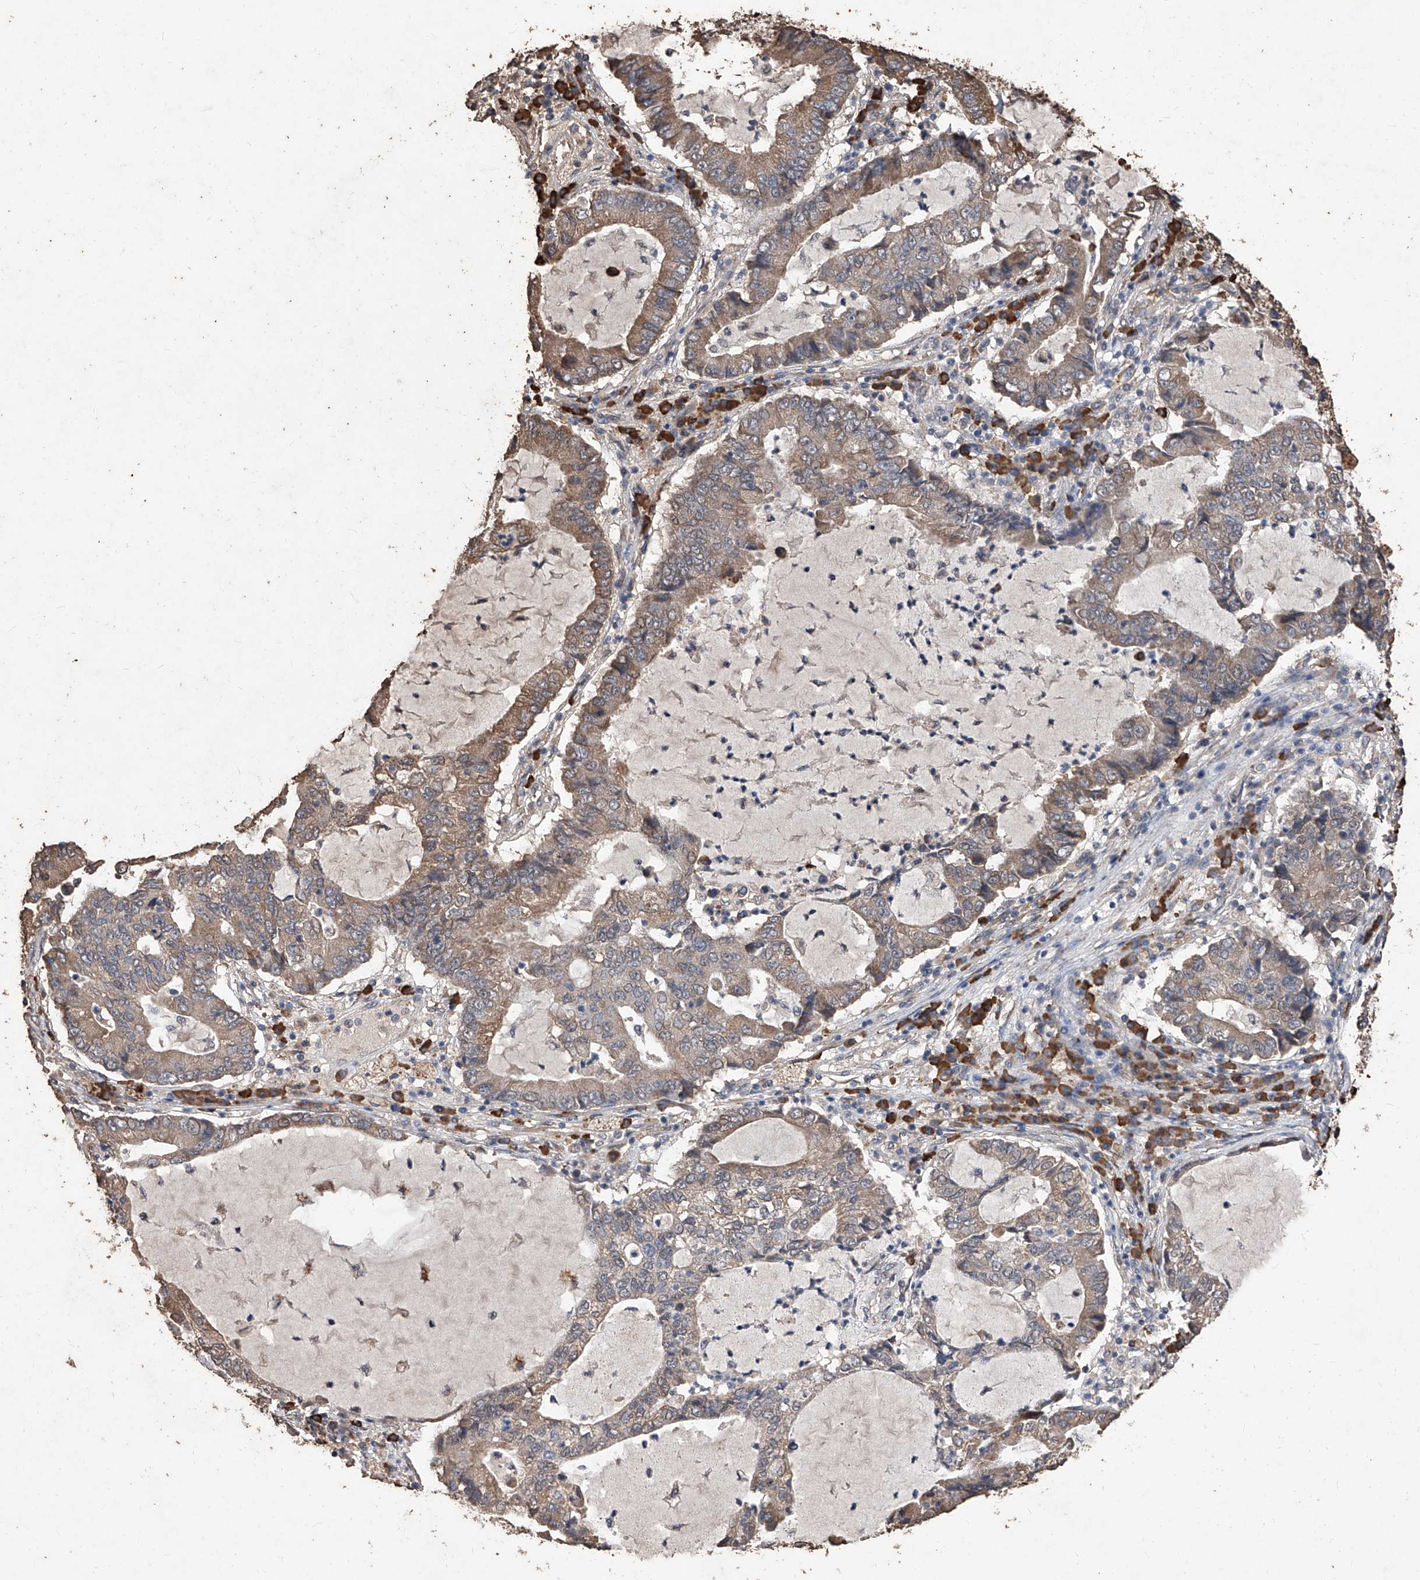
{"staining": {"intensity": "weak", "quantity": ">75%", "location": "cytoplasmic/membranous"}, "tissue": "lung cancer", "cell_type": "Tumor cells", "image_type": "cancer", "snomed": [{"axis": "morphology", "description": "Adenocarcinoma, NOS"}, {"axis": "topography", "description": "Lung"}], "caption": "Protein expression analysis of human lung cancer reveals weak cytoplasmic/membranous positivity in about >75% of tumor cells.", "gene": "EML1", "patient": {"sex": "female", "age": 51}}